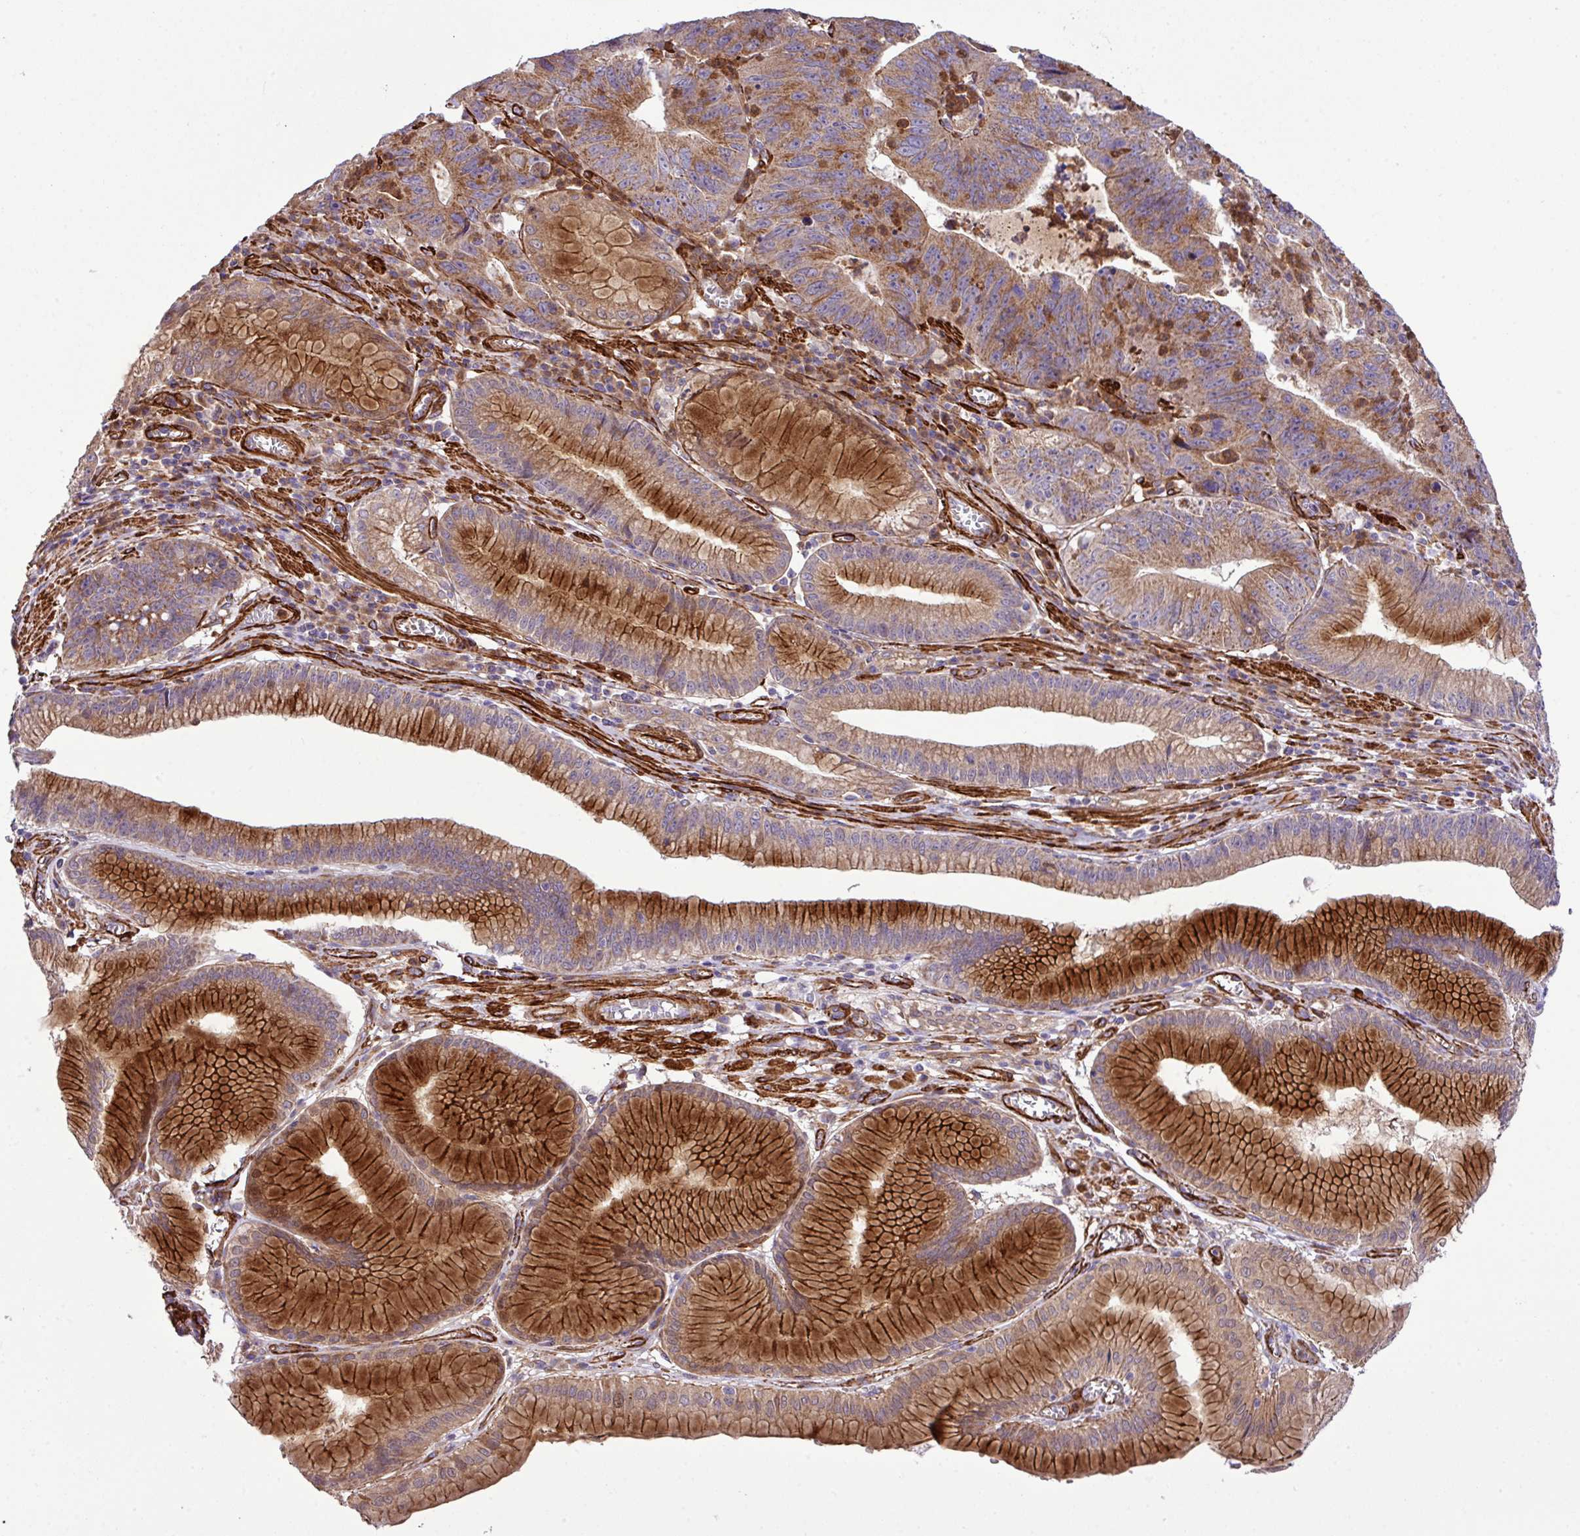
{"staining": {"intensity": "strong", "quantity": ">75%", "location": "cytoplasmic/membranous"}, "tissue": "stomach cancer", "cell_type": "Tumor cells", "image_type": "cancer", "snomed": [{"axis": "morphology", "description": "Adenocarcinoma, NOS"}, {"axis": "topography", "description": "Stomach"}], "caption": "Brown immunohistochemical staining in human stomach adenocarcinoma displays strong cytoplasmic/membranous expression in approximately >75% of tumor cells.", "gene": "FAM47E", "patient": {"sex": "male", "age": 59}}